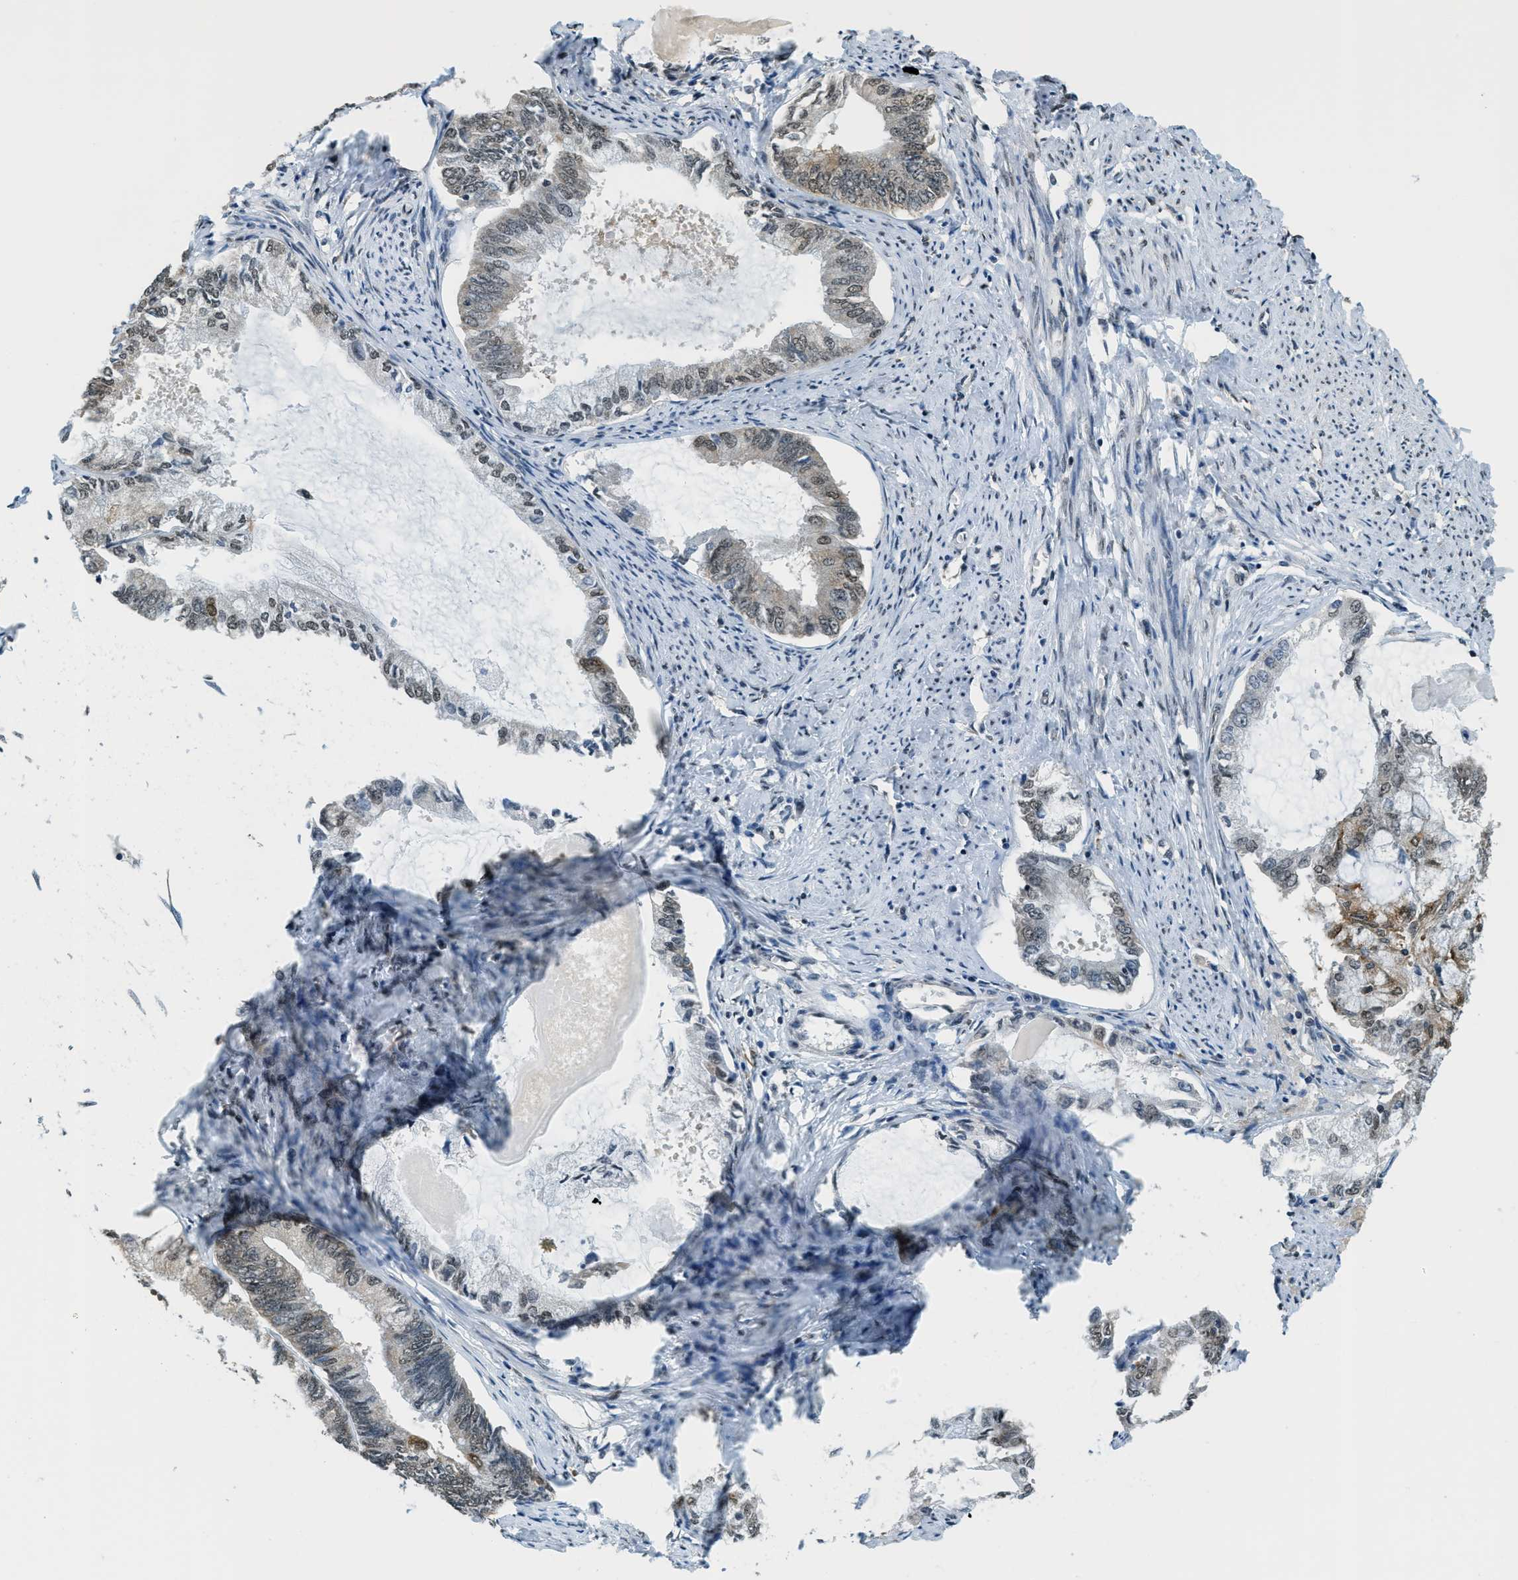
{"staining": {"intensity": "weak", "quantity": "25%-75%", "location": "nuclear"}, "tissue": "endometrial cancer", "cell_type": "Tumor cells", "image_type": "cancer", "snomed": [{"axis": "morphology", "description": "Adenocarcinoma, NOS"}, {"axis": "topography", "description": "Endometrium"}], "caption": "Weak nuclear protein positivity is present in approximately 25%-75% of tumor cells in endometrial adenocarcinoma. The protein is stained brown, and the nuclei are stained in blue (DAB (3,3'-diaminobenzidine) IHC with brightfield microscopy, high magnification).", "gene": "RAB11FIP1", "patient": {"sex": "female", "age": 86}}